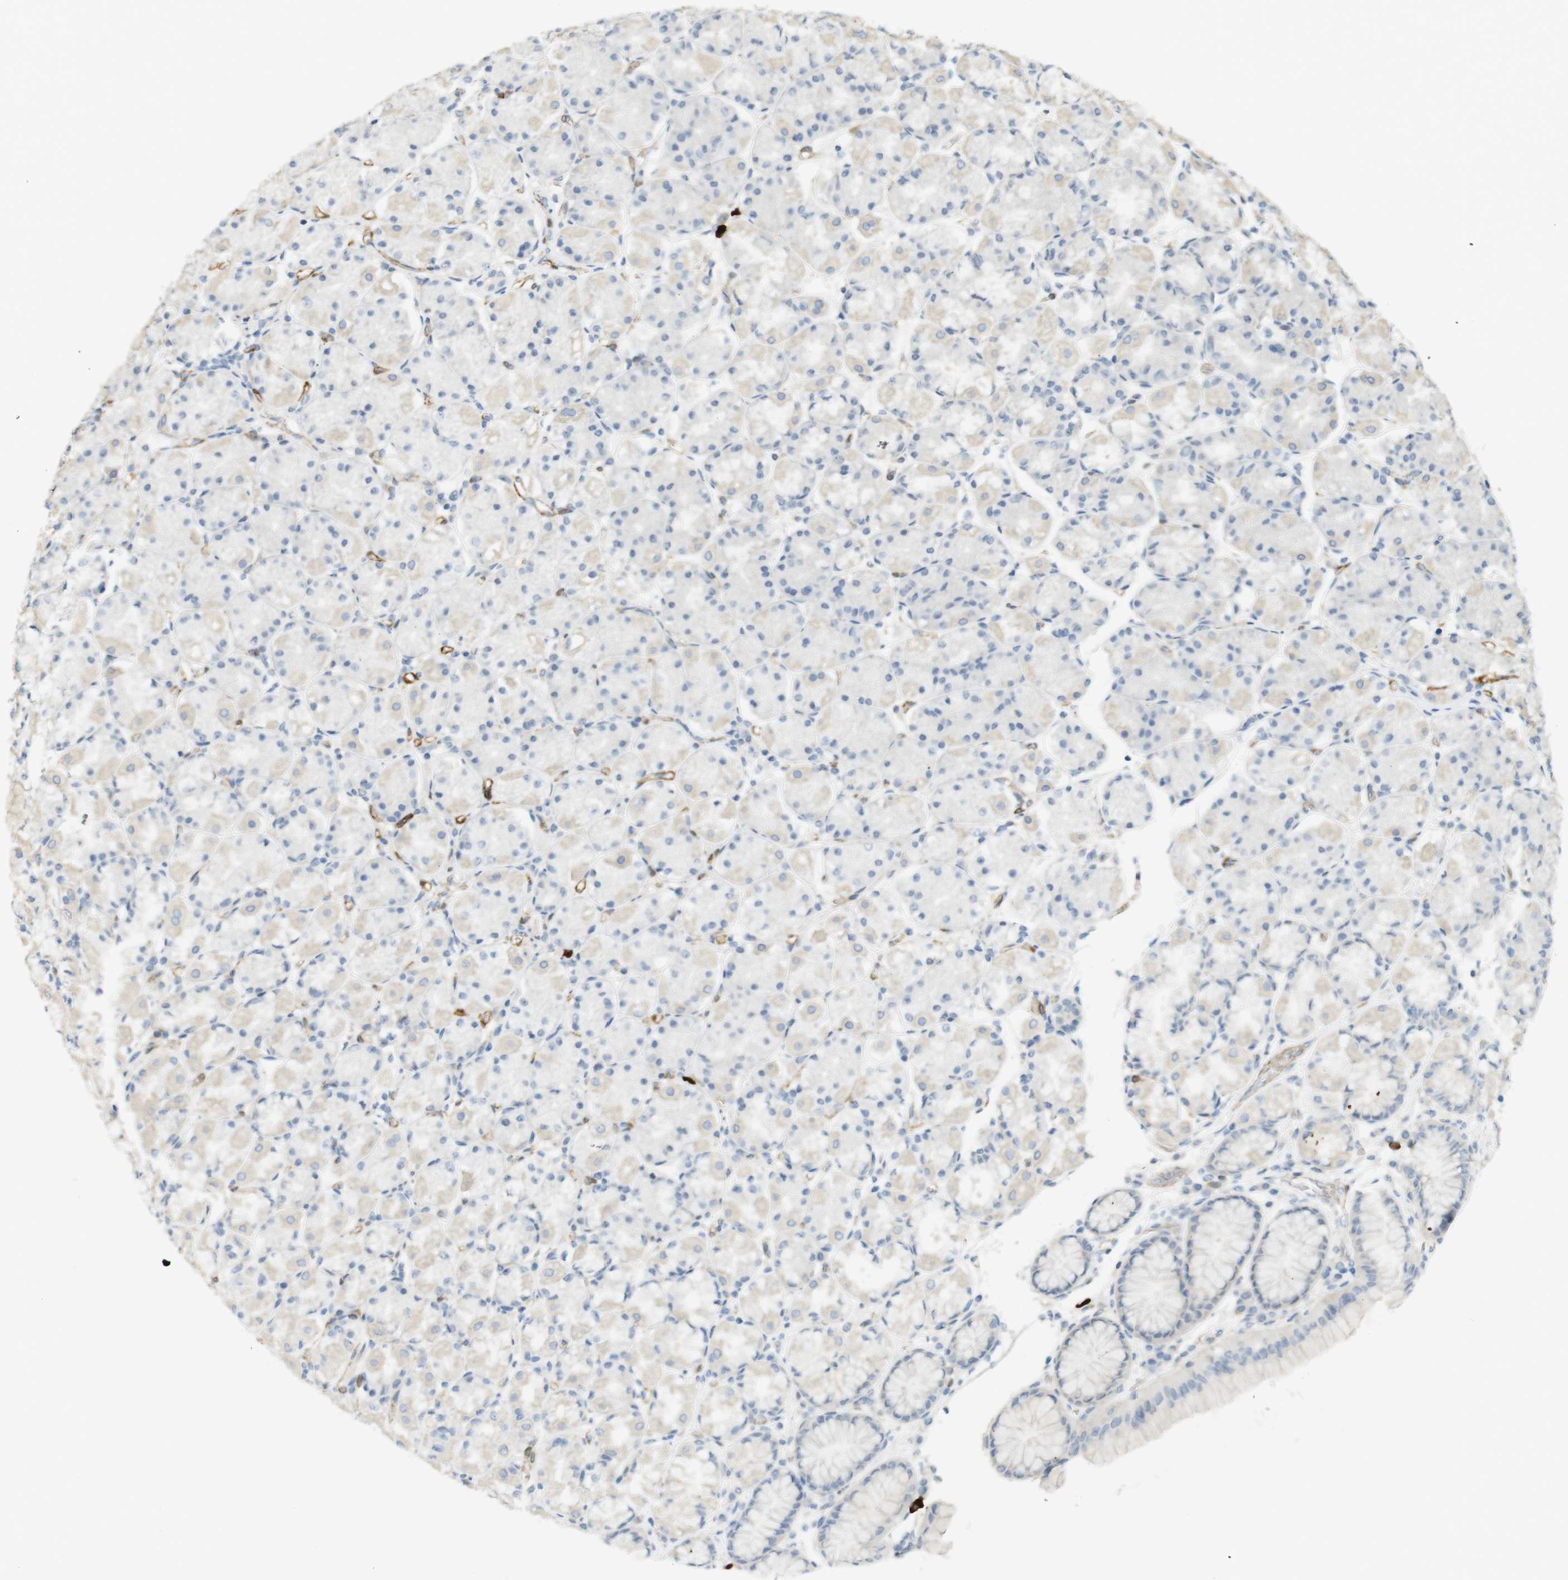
{"staining": {"intensity": "weak", "quantity": "<25%", "location": "cytoplasmic/membranous"}, "tissue": "stomach", "cell_type": "Glandular cells", "image_type": "normal", "snomed": [{"axis": "morphology", "description": "Normal tissue, NOS"}, {"axis": "topography", "description": "Stomach, upper"}], "caption": "IHC of normal stomach displays no expression in glandular cells.", "gene": "PDE3A", "patient": {"sex": "male", "age": 68}}